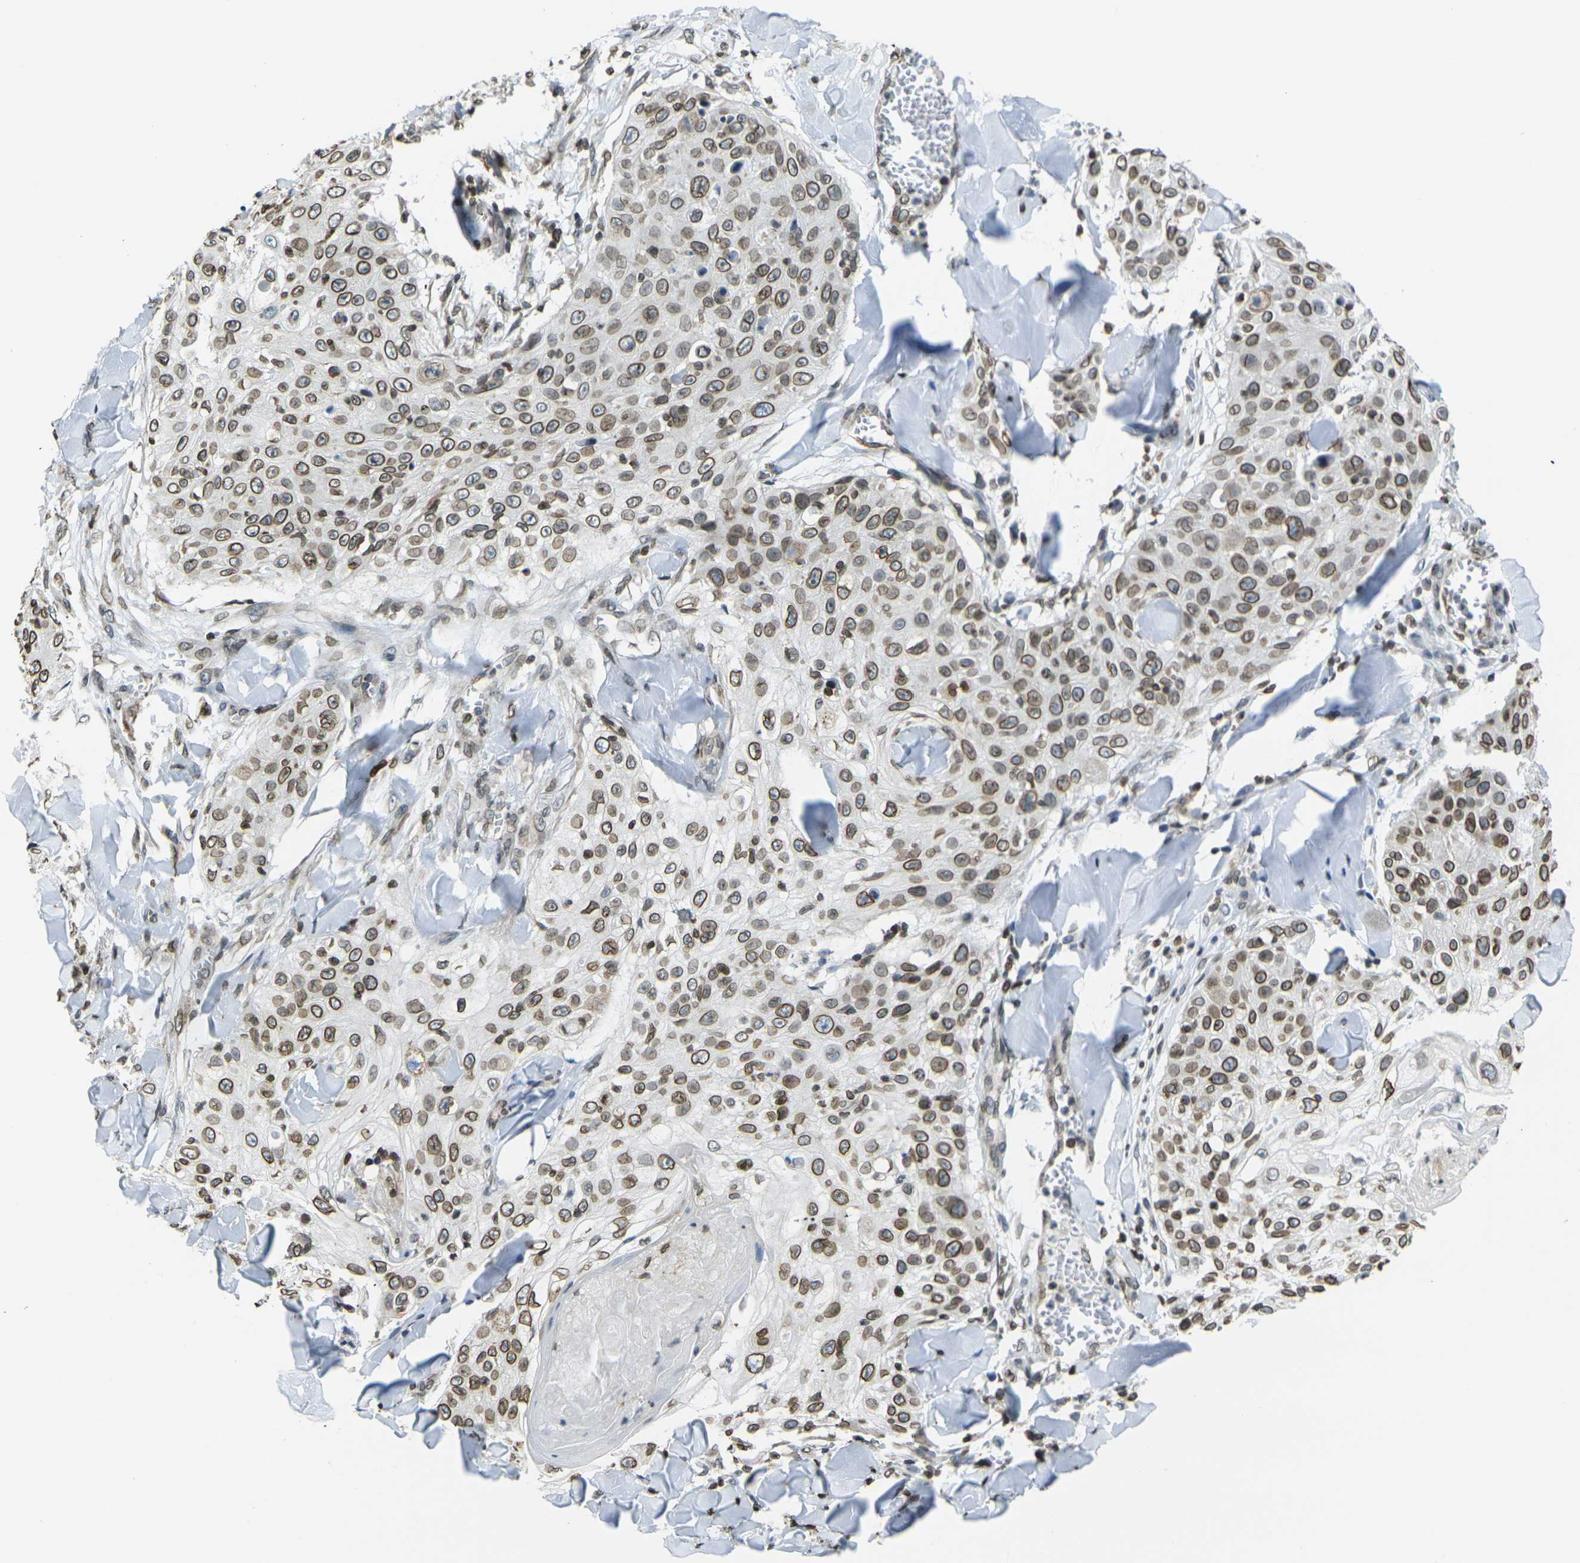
{"staining": {"intensity": "moderate", "quantity": ">75%", "location": "cytoplasmic/membranous,nuclear"}, "tissue": "skin cancer", "cell_type": "Tumor cells", "image_type": "cancer", "snomed": [{"axis": "morphology", "description": "Squamous cell carcinoma, NOS"}, {"axis": "topography", "description": "Skin"}], "caption": "Human squamous cell carcinoma (skin) stained for a protein (brown) reveals moderate cytoplasmic/membranous and nuclear positive staining in approximately >75% of tumor cells.", "gene": "BRDT", "patient": {"sex": "male", "age": 86}}